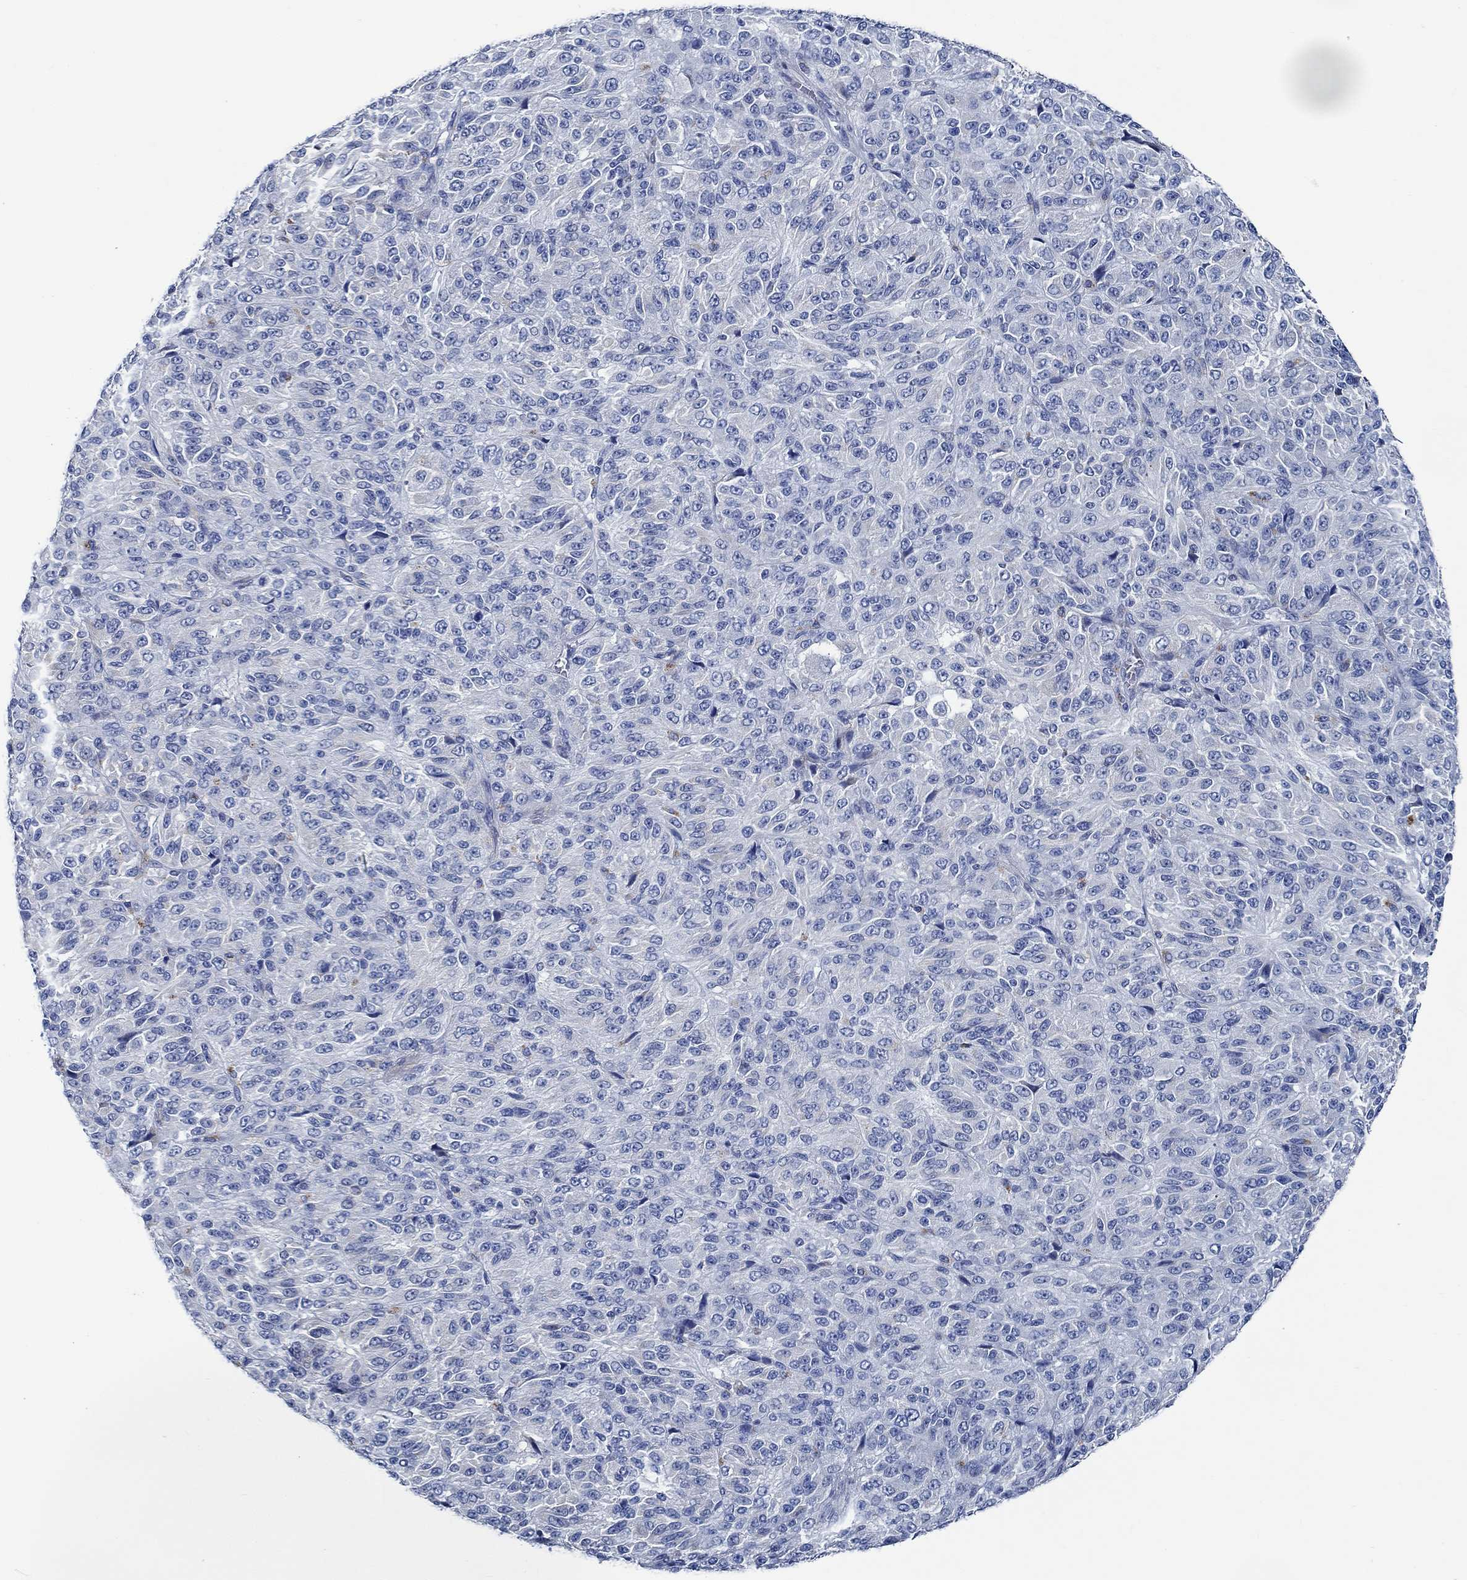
{"staining": {"intensity": "negative", "quantity": "none", "location": "none"}, "tissue": "melanoma", "cell_type": "Tumor cells", "image_type": "cancer", "snomed": [{"axis": "morphology", "description": "Malignant melanoma, Metastatic site"}, {"axis": "topography", "description": "Brain"}], "caption": "Histopathology image shows no significant protein positivity in tumor cells of malignant melanoma (metastatic site).", "gene": "SVEP1", "patient": {"sex": "female", "age": 56}}